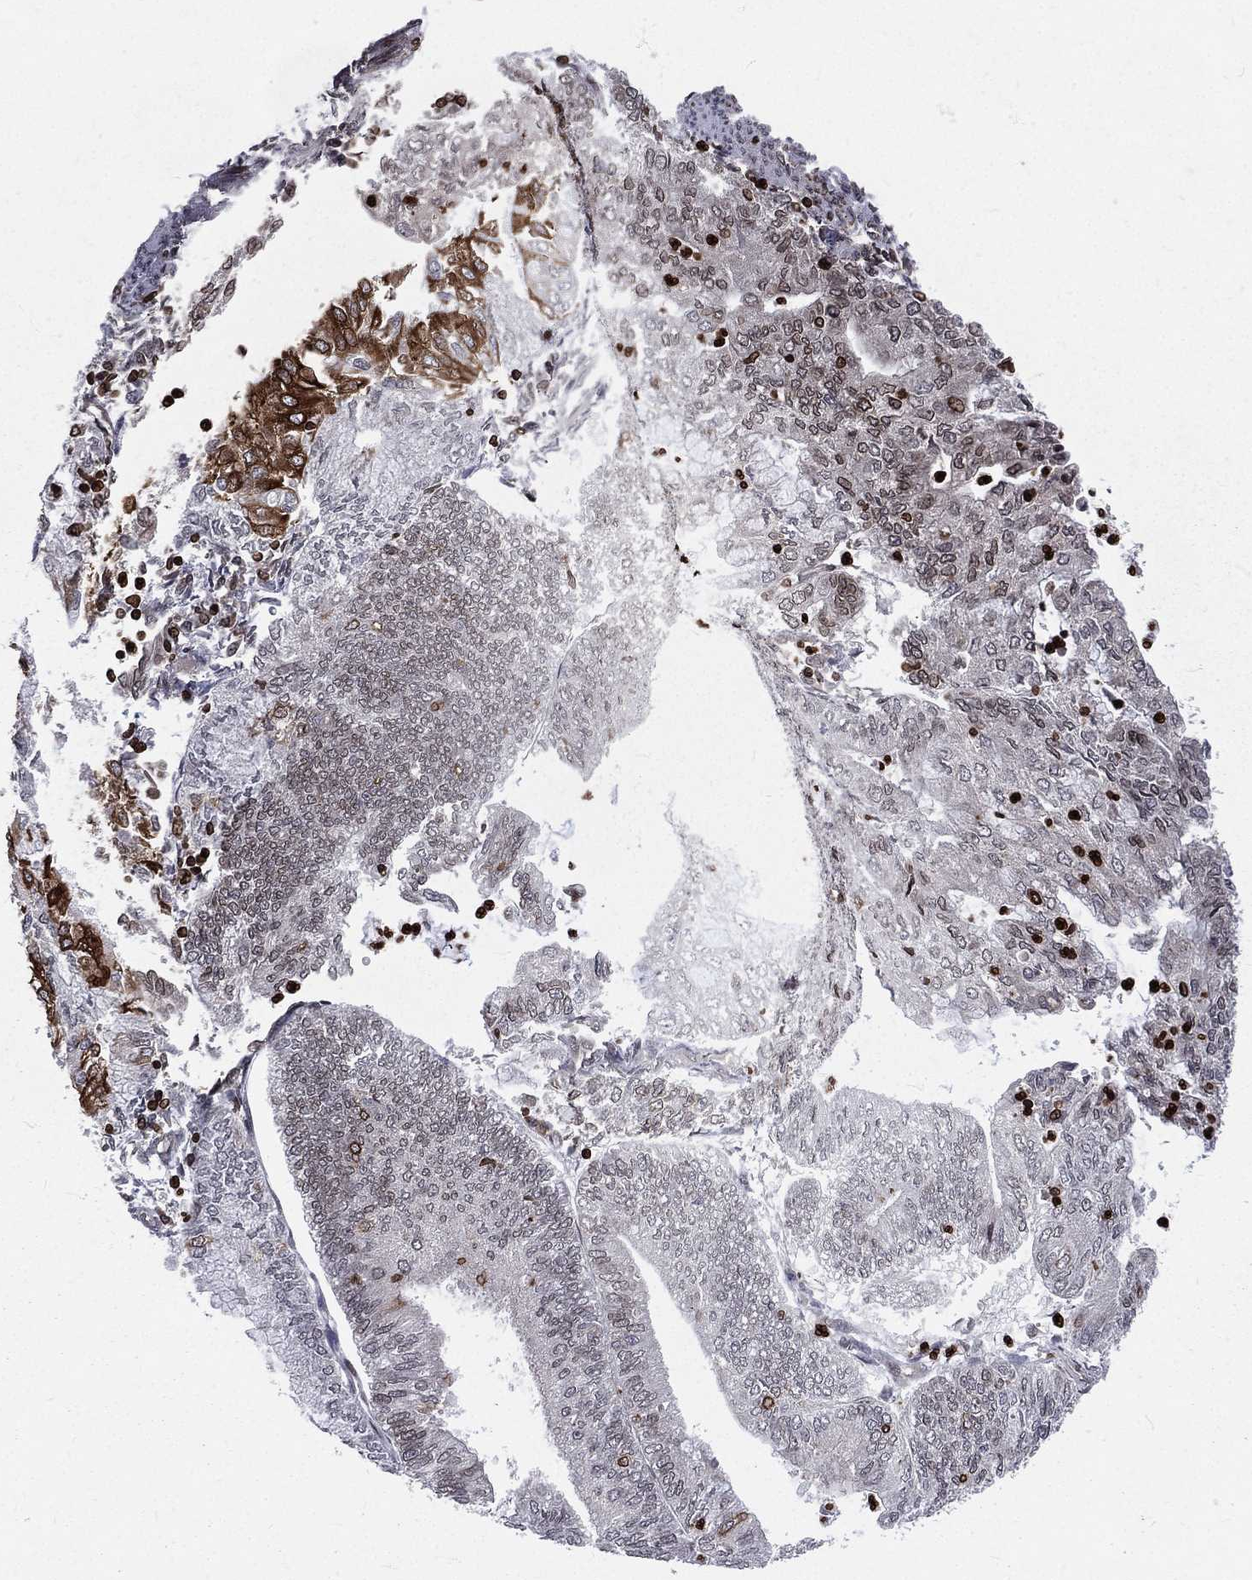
{"staining": {"intensity": "negative", "quantity": "none", "location": "none"}, "tissue": "endometrial cancer", "cell_type": "Tumor cells", "image_type": "cancer", "snomed": [{"axis": "morphology", "description": "Adenocarcinoma, NOS"}, {"axis": "topography", "description": "Endometrium"}], "caption": "Adenocarcinoma (endometrial) stained for a protein using immunohistochemistry reveals no positivity tumor cells.", "gene": "LBR", "patient": {"sex": "female", "age": 59}}